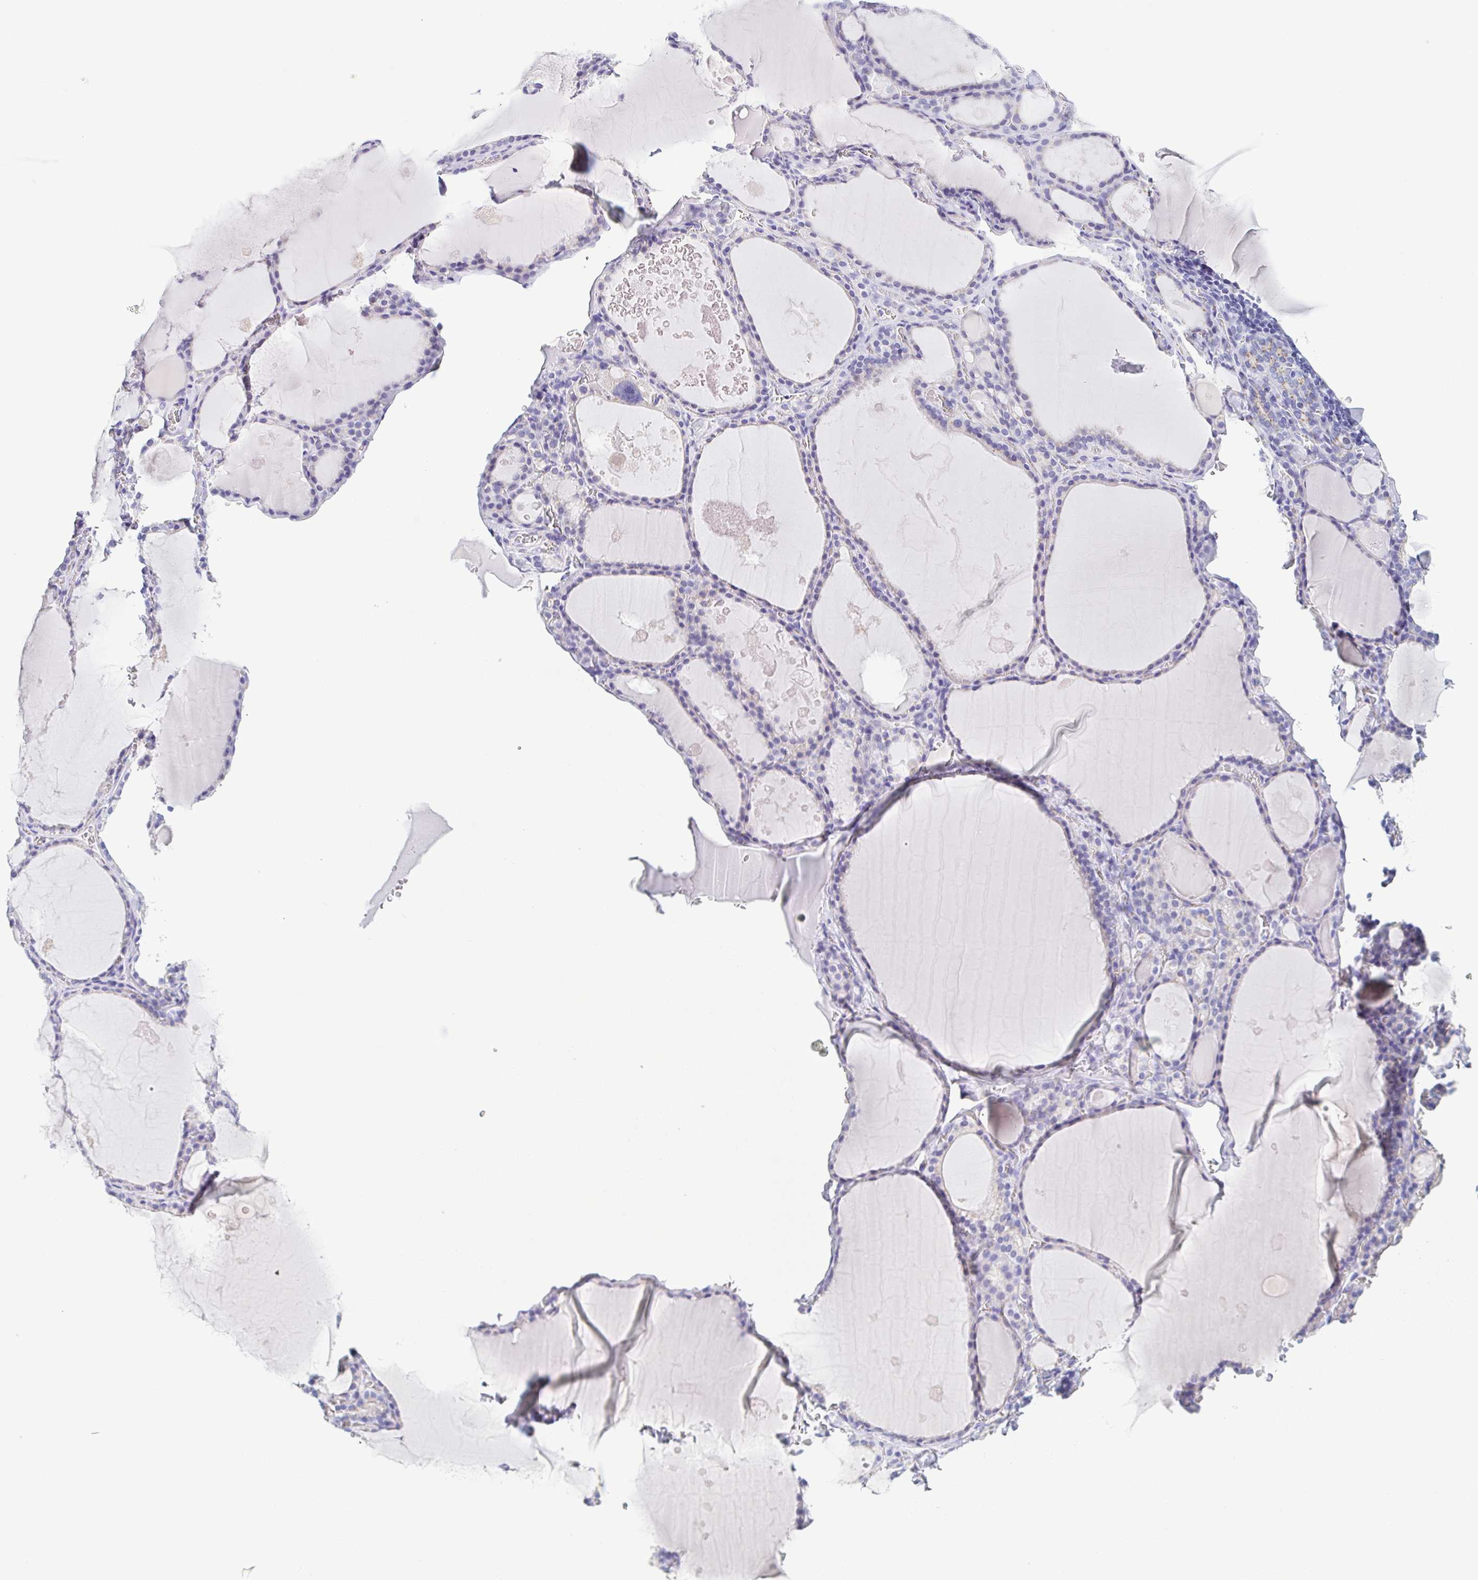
{"staining": {"intensity": "negative", "quantity": "none", "location": "none"}, "tissue": "thyroid gland", "cell_type": "Glandular cells", "image_type": "normal", "snomed": [{"axis": "morphology", "description": "Normal tissue, NOS"}, {"axis": "topography", "description": "Thyroid gland"}], "caption": "Thyroid gland stained for a protein using immunohistochemistry reveals no staining glandular cells.", "gene": "SULT1B1", "patient": {"sex": "male", "age": 56}}